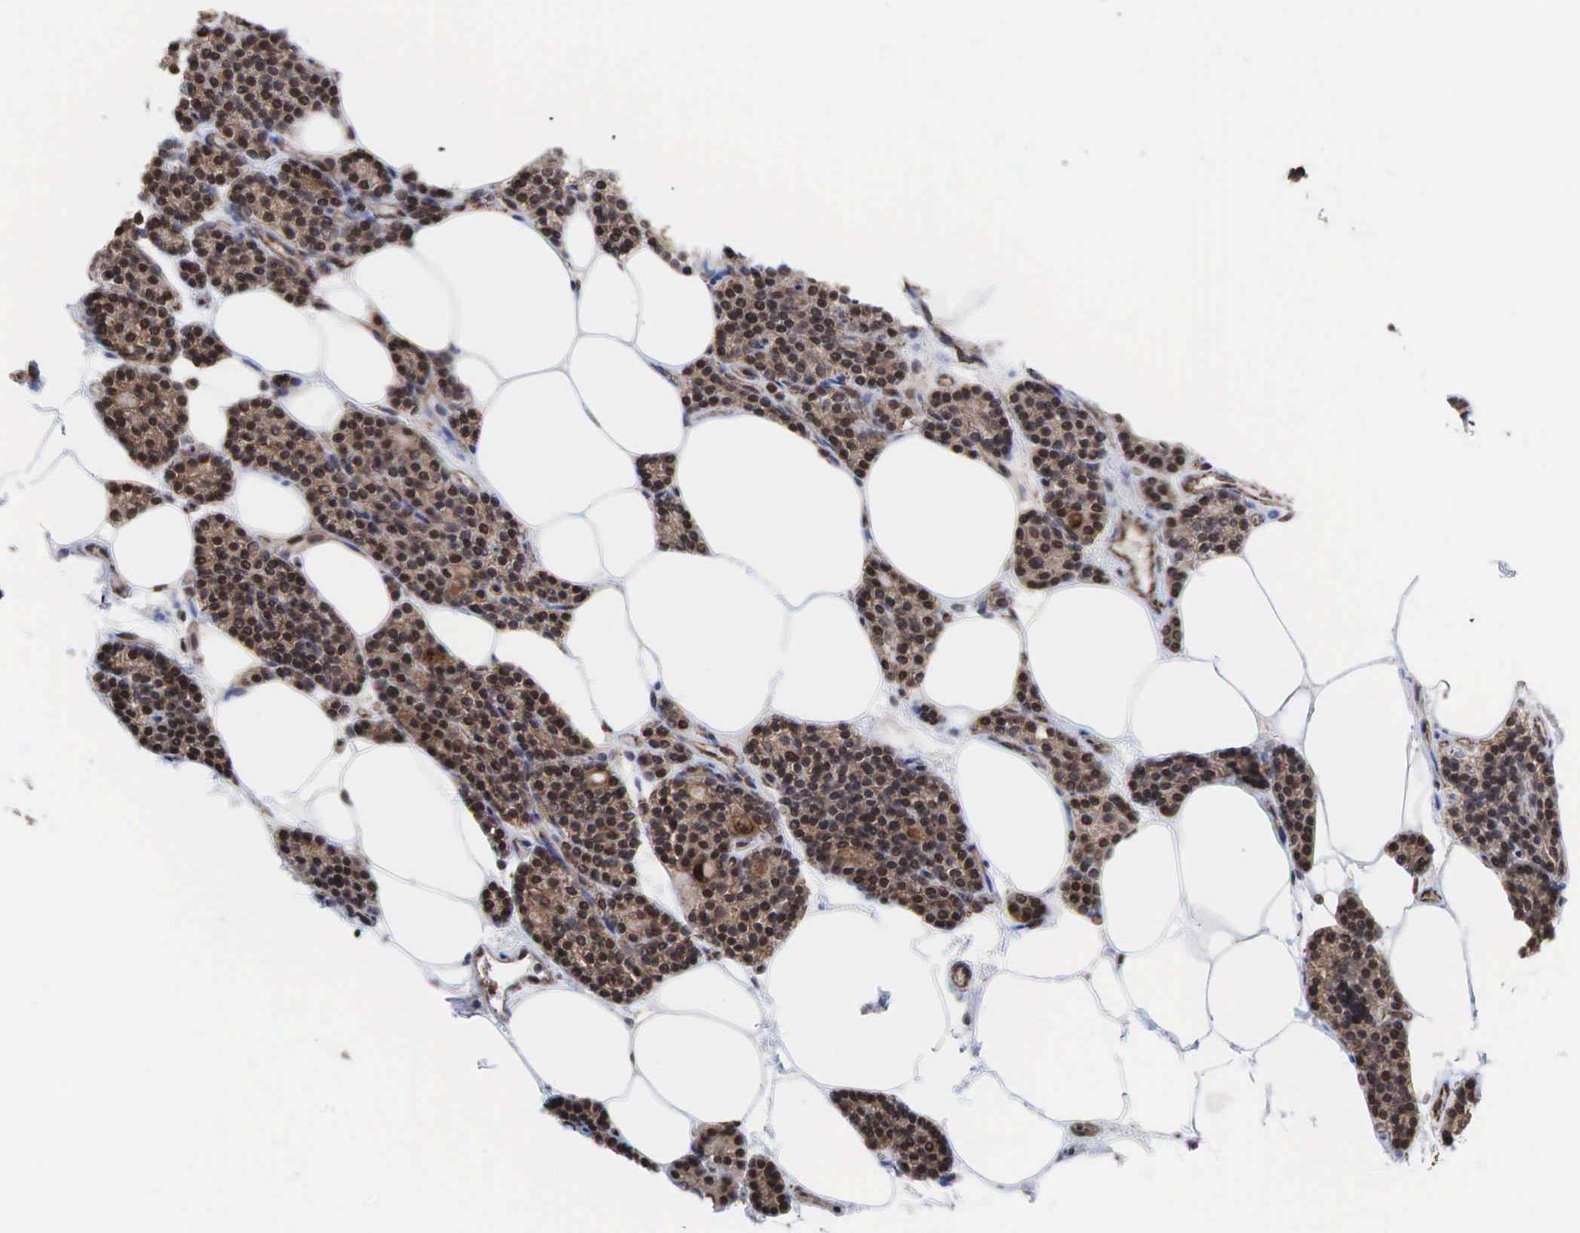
{"staining": {"intensity": "moderate", "quantity": ">75%", "location": "cytoplasmic/membranous,nuclear"}, "tissue": "parathyroid gland", "cell_type": "Glandular cells", "image_type": "normal", "snomed": [{"axis": "morphology", "description": "Normal tissue, NOS"}, {"axis": "topography", "description": "Parathyroid gland"}], "caption": "An IHC photomicrograph of unremarkable tissue is shown. Protein staining in brown highlights moderate cytoplasmic/membranous,nuclear positivity in parathyroid gland within glandular cells.", "gene": "GPRASP1", "patient": {"sex": "male", "age": 54}}